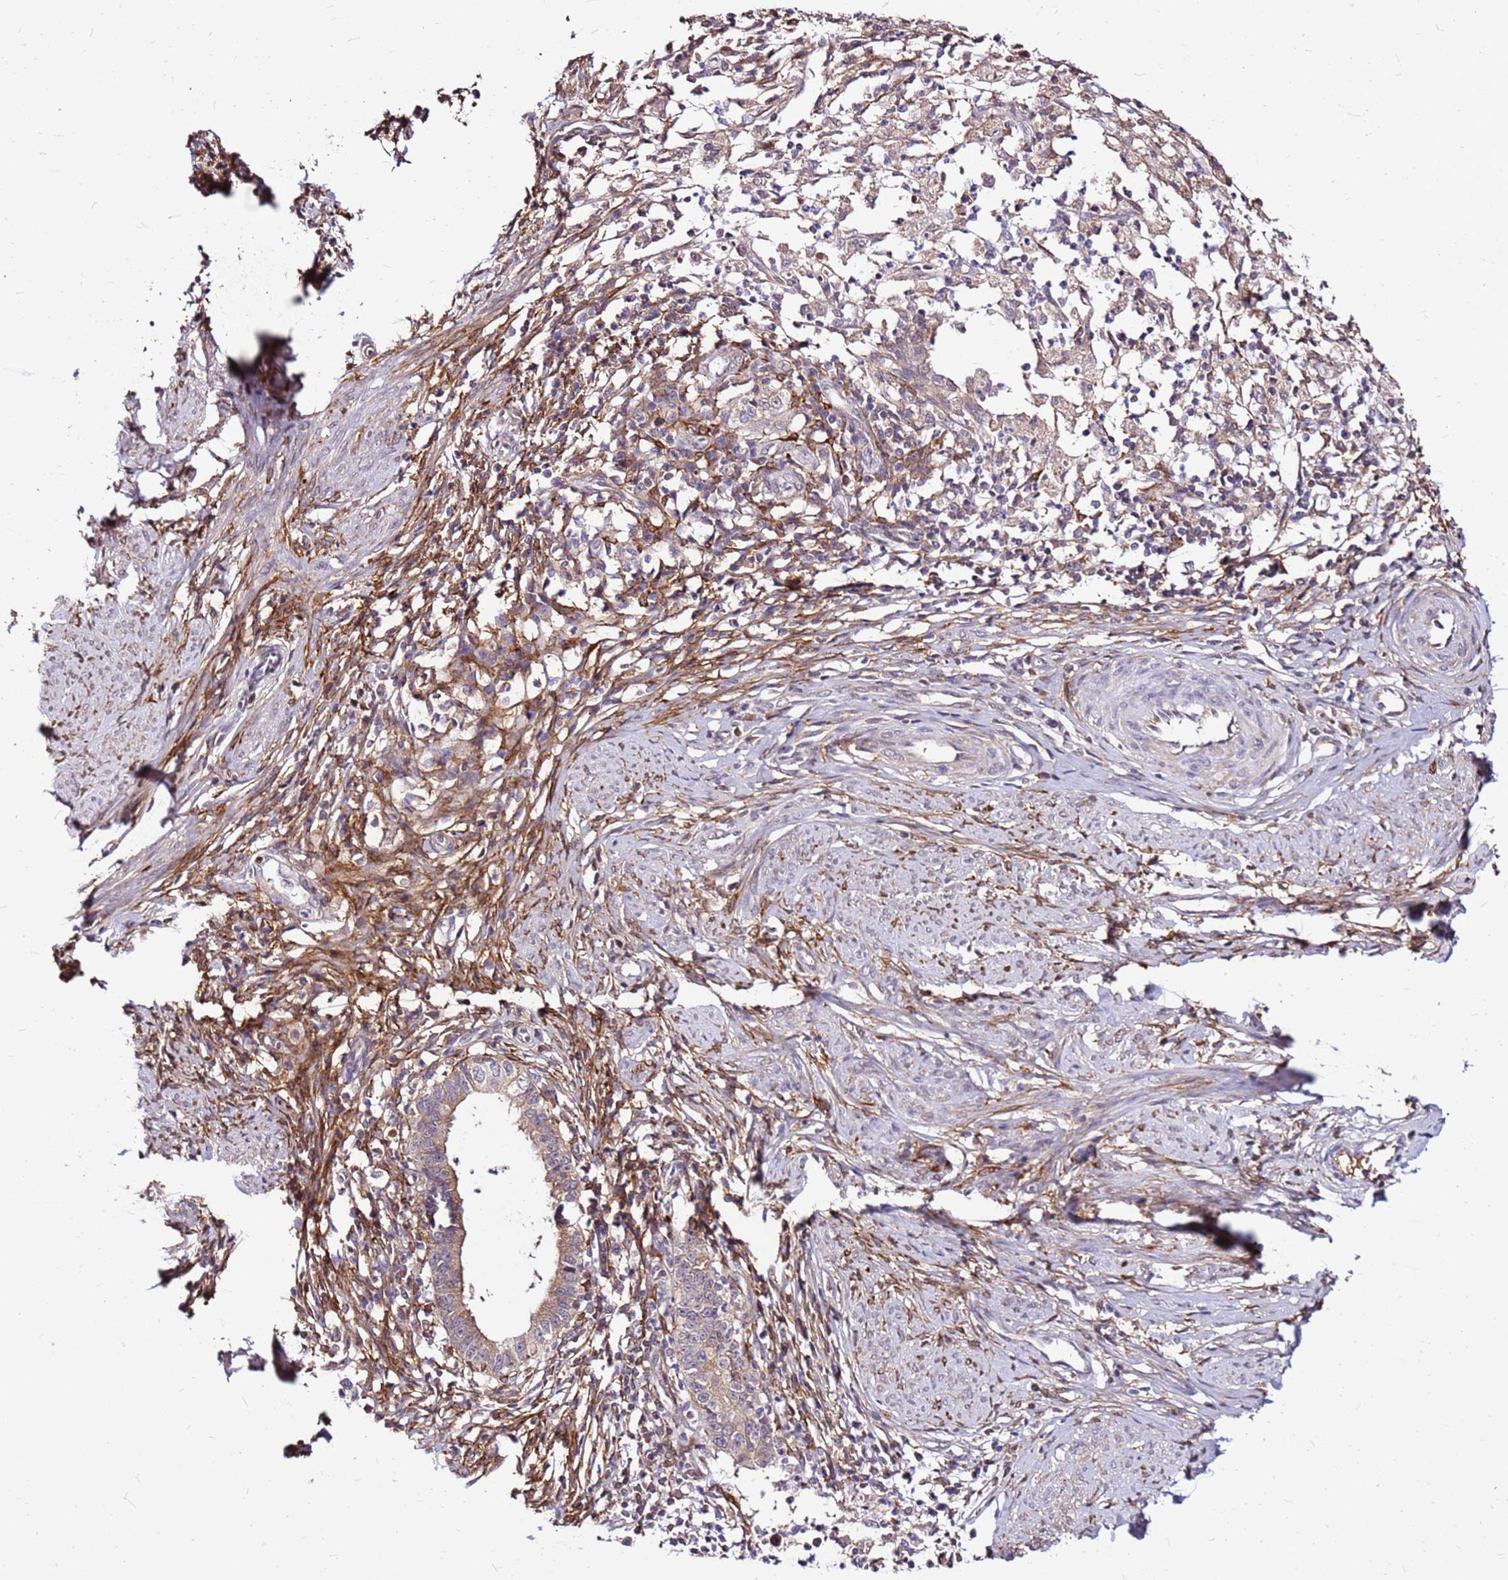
{"staining": {"intensity": "weak", "quantity": ">75%", "location": "cytoplasmic/membranous"}, "tissue": "cervical cancer", "cell_type": "Tumor cells", "image_type": "cancer", "snomed": [{"axis": "morphology", "description": "Adenocarcinoma, NOS"}, {"axis": "topography", "description": "Cervix"}], "caption": "Cervical cancer (adenocarcinoma) stained with IHC displays weak cytoplasmic/membranous staining in approximately >75% of tumor cells.", "gene": "ALDH1A3", "patient": {"sex": "female", "age": 36}}